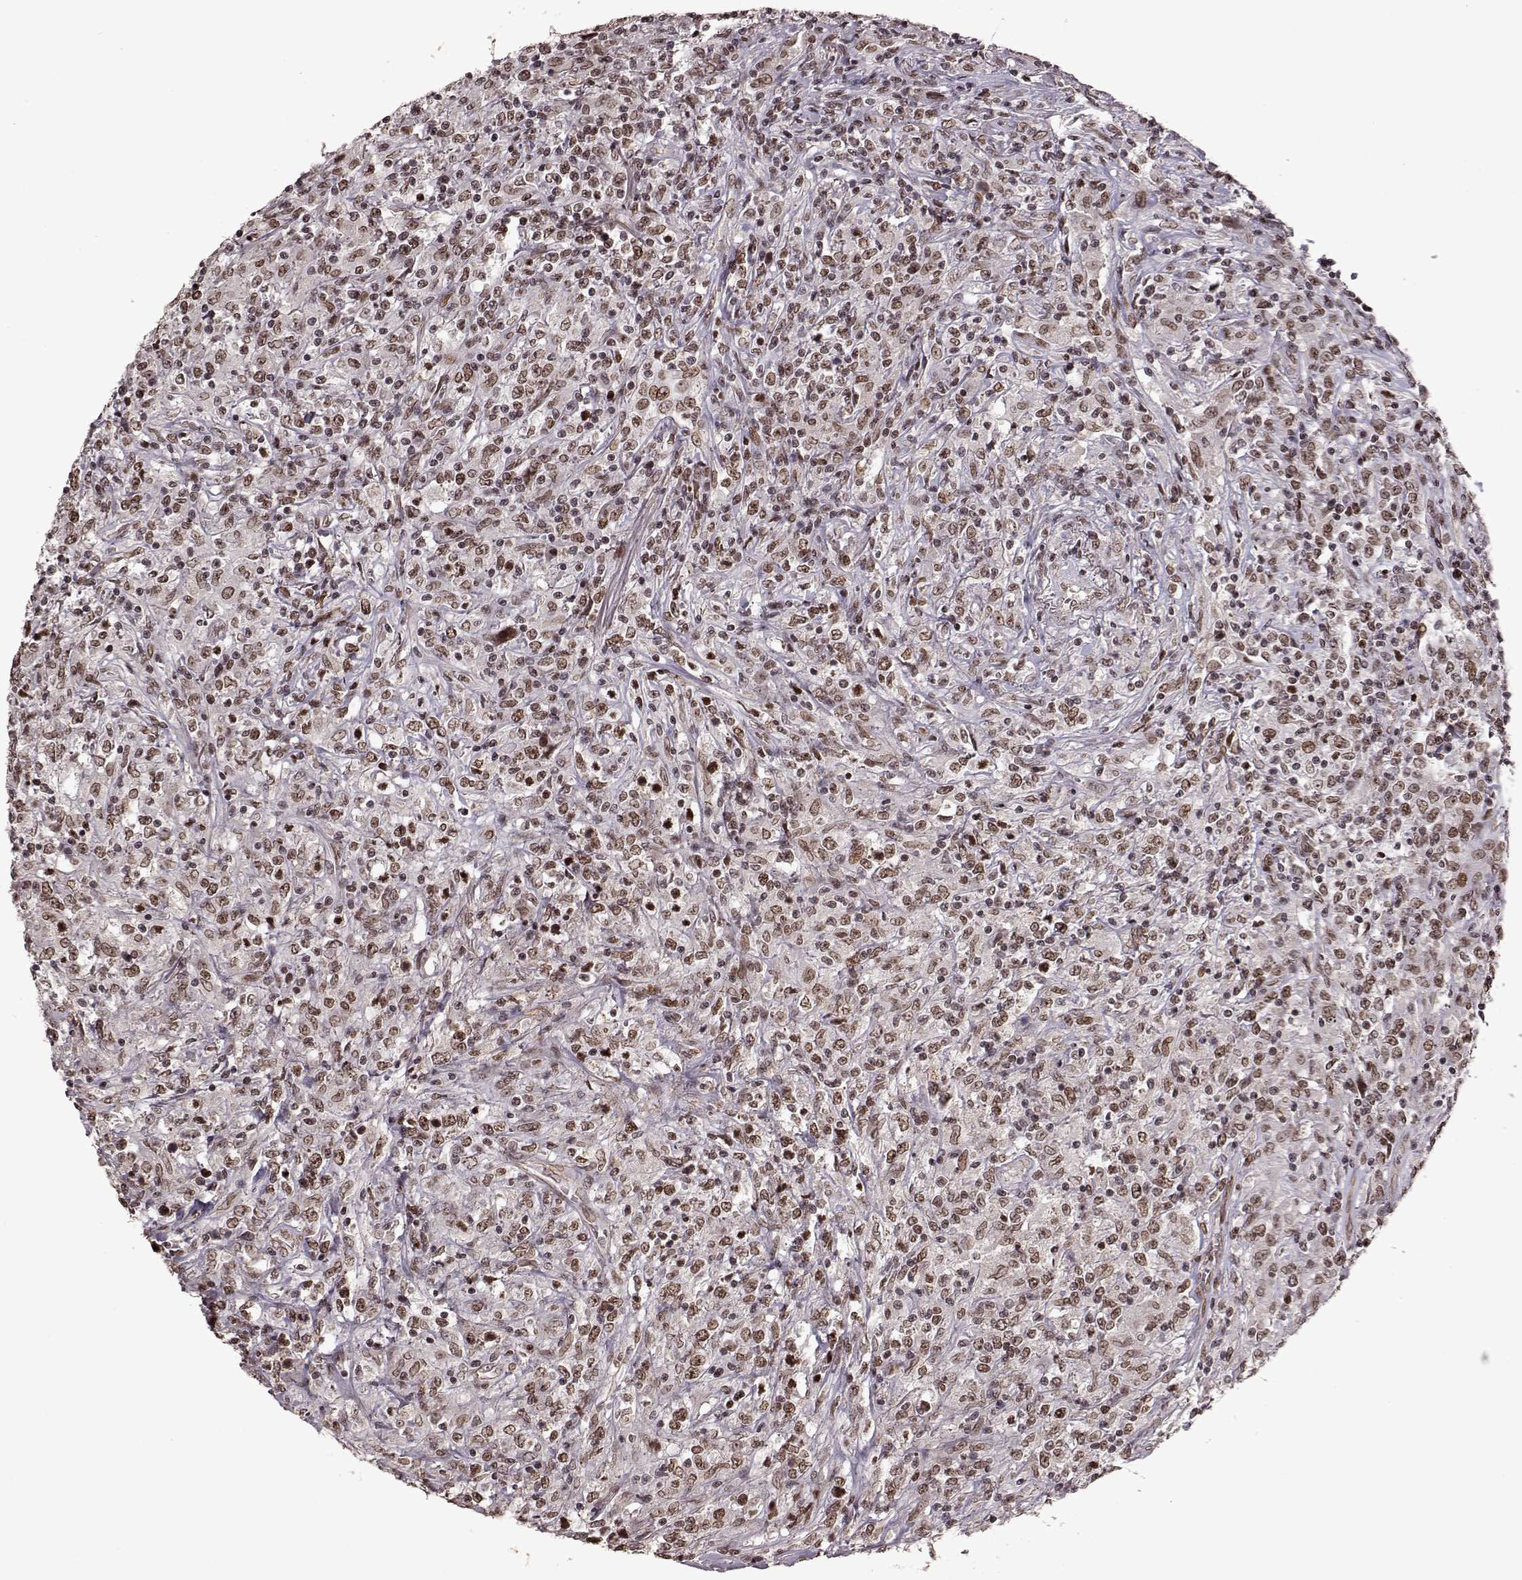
{"staining": {"intensity": "weak", "quantity": ">75%", "location": "nuclear"}, "tissue": "lymphoma", "cell_type": "Tumor cells", "image_type": "cancer", "snomed": [{"axis": "morphology", "description": "Malignant lymphoma, non-Hodgkin's type, High grade"}, {"axis": "topography", "description": "Lung"}], "caption": "About >75% of tumor cells in malignant lymphoma, non-Hodgkin's type (high-grade) display weak nuclear protein staining as visualized by brown immunohistochemical staining.", "gene": "RRAGD", "patient": {"sex": "male", "age": 79}}